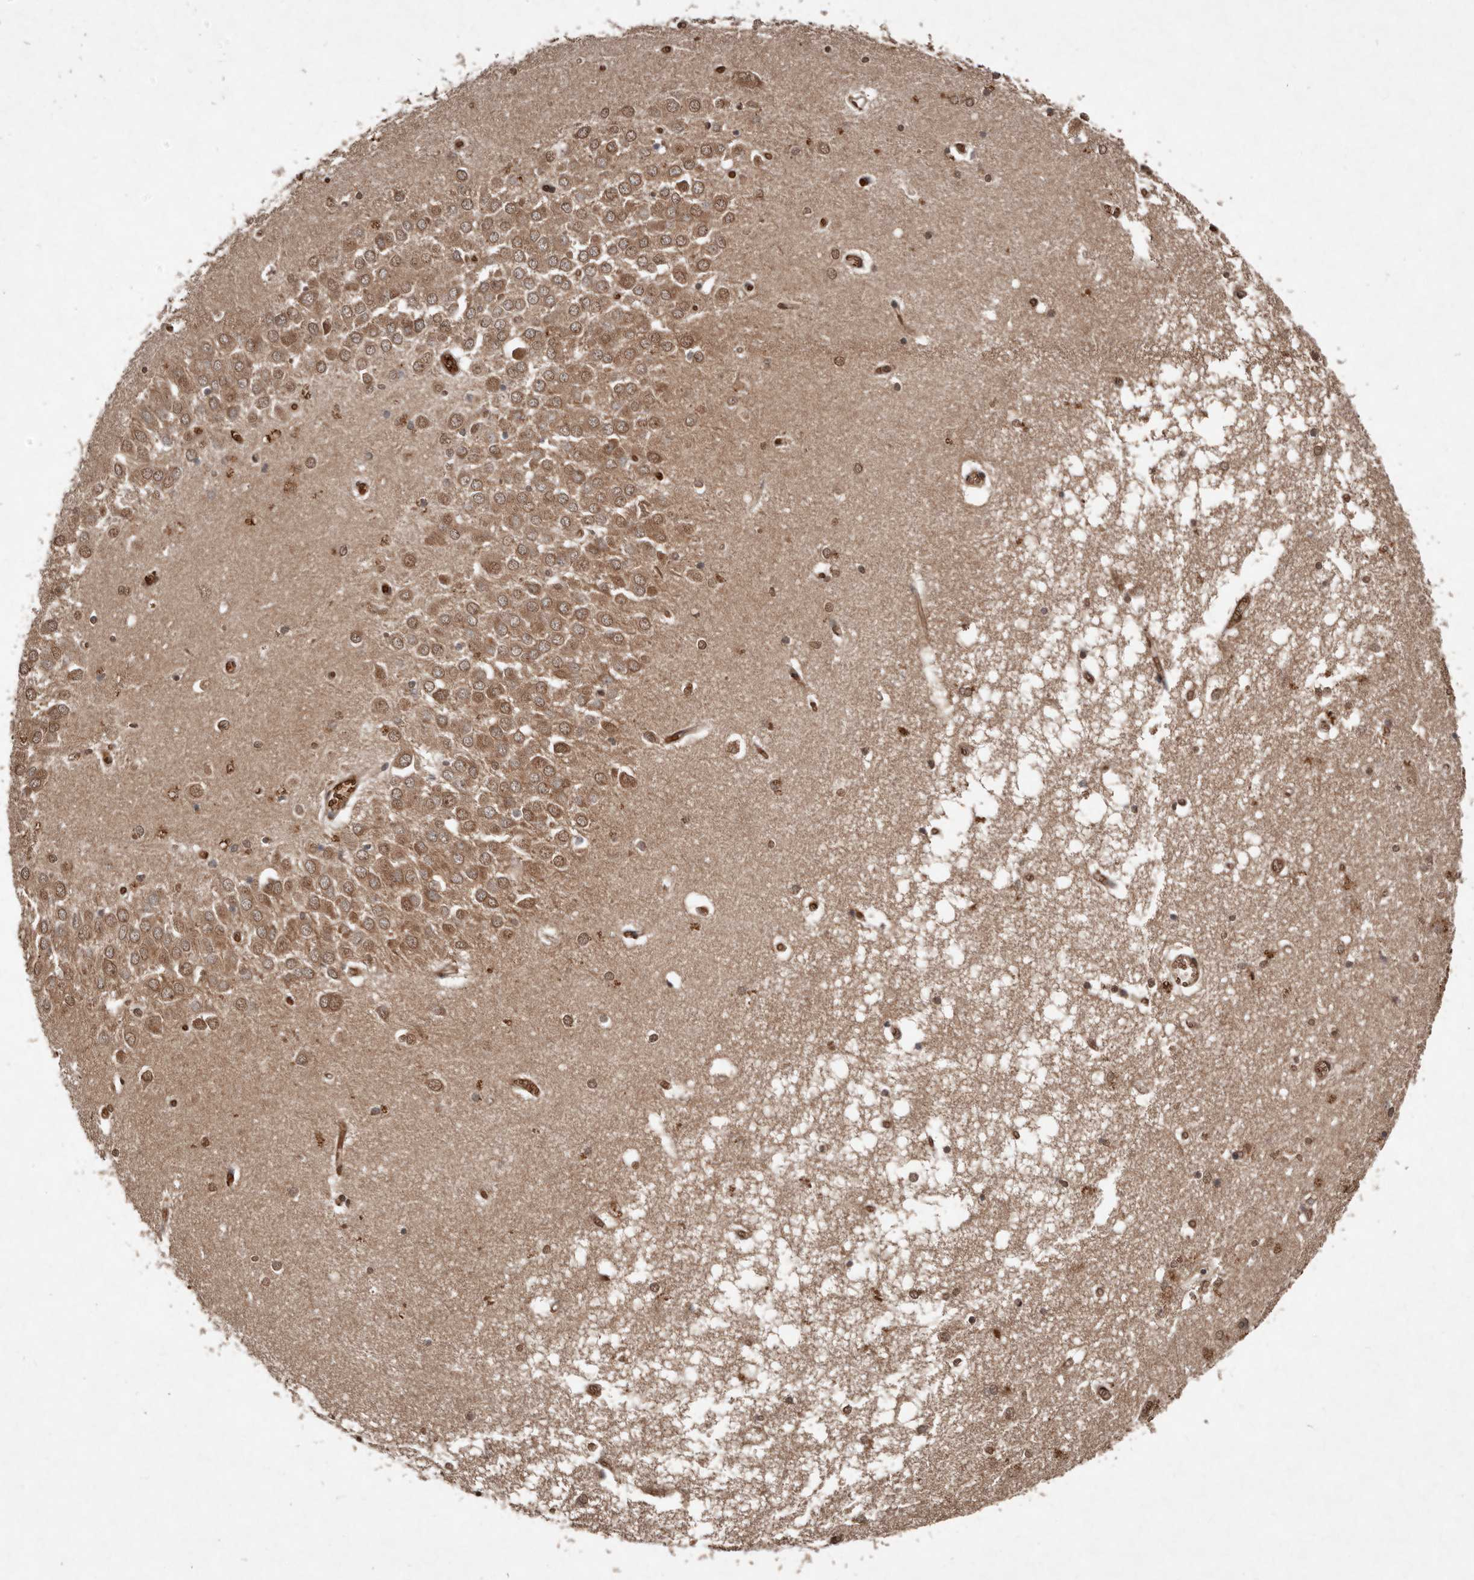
{"staining": {"intensity": "moderate", "quantity": "<25%", "location": "cytoplasmic/membranous,nuclear"}, "tissue": "hippocampus", "cell_type": "Glial cells", "image_type": "normal", "snomed": [{"axis": "morphology", "description": "Normal tissue, NOS"}, {"axis": "topography", "description": "Hippocampus"}], "caption": "Glial cells reveal low levels of moderate cytoplasmic/membranous,nuclear expression in approximately <25% of cells in unremarkable hippocampus. The staining is performed using DAB (3,3'-diaminobenzidine) brown chromogen to label protein expression. The nuclei are counter-stained blue using hematoxylin.", "gene": "DIP2C", "patient": {"sex": "male", "age": 70}}